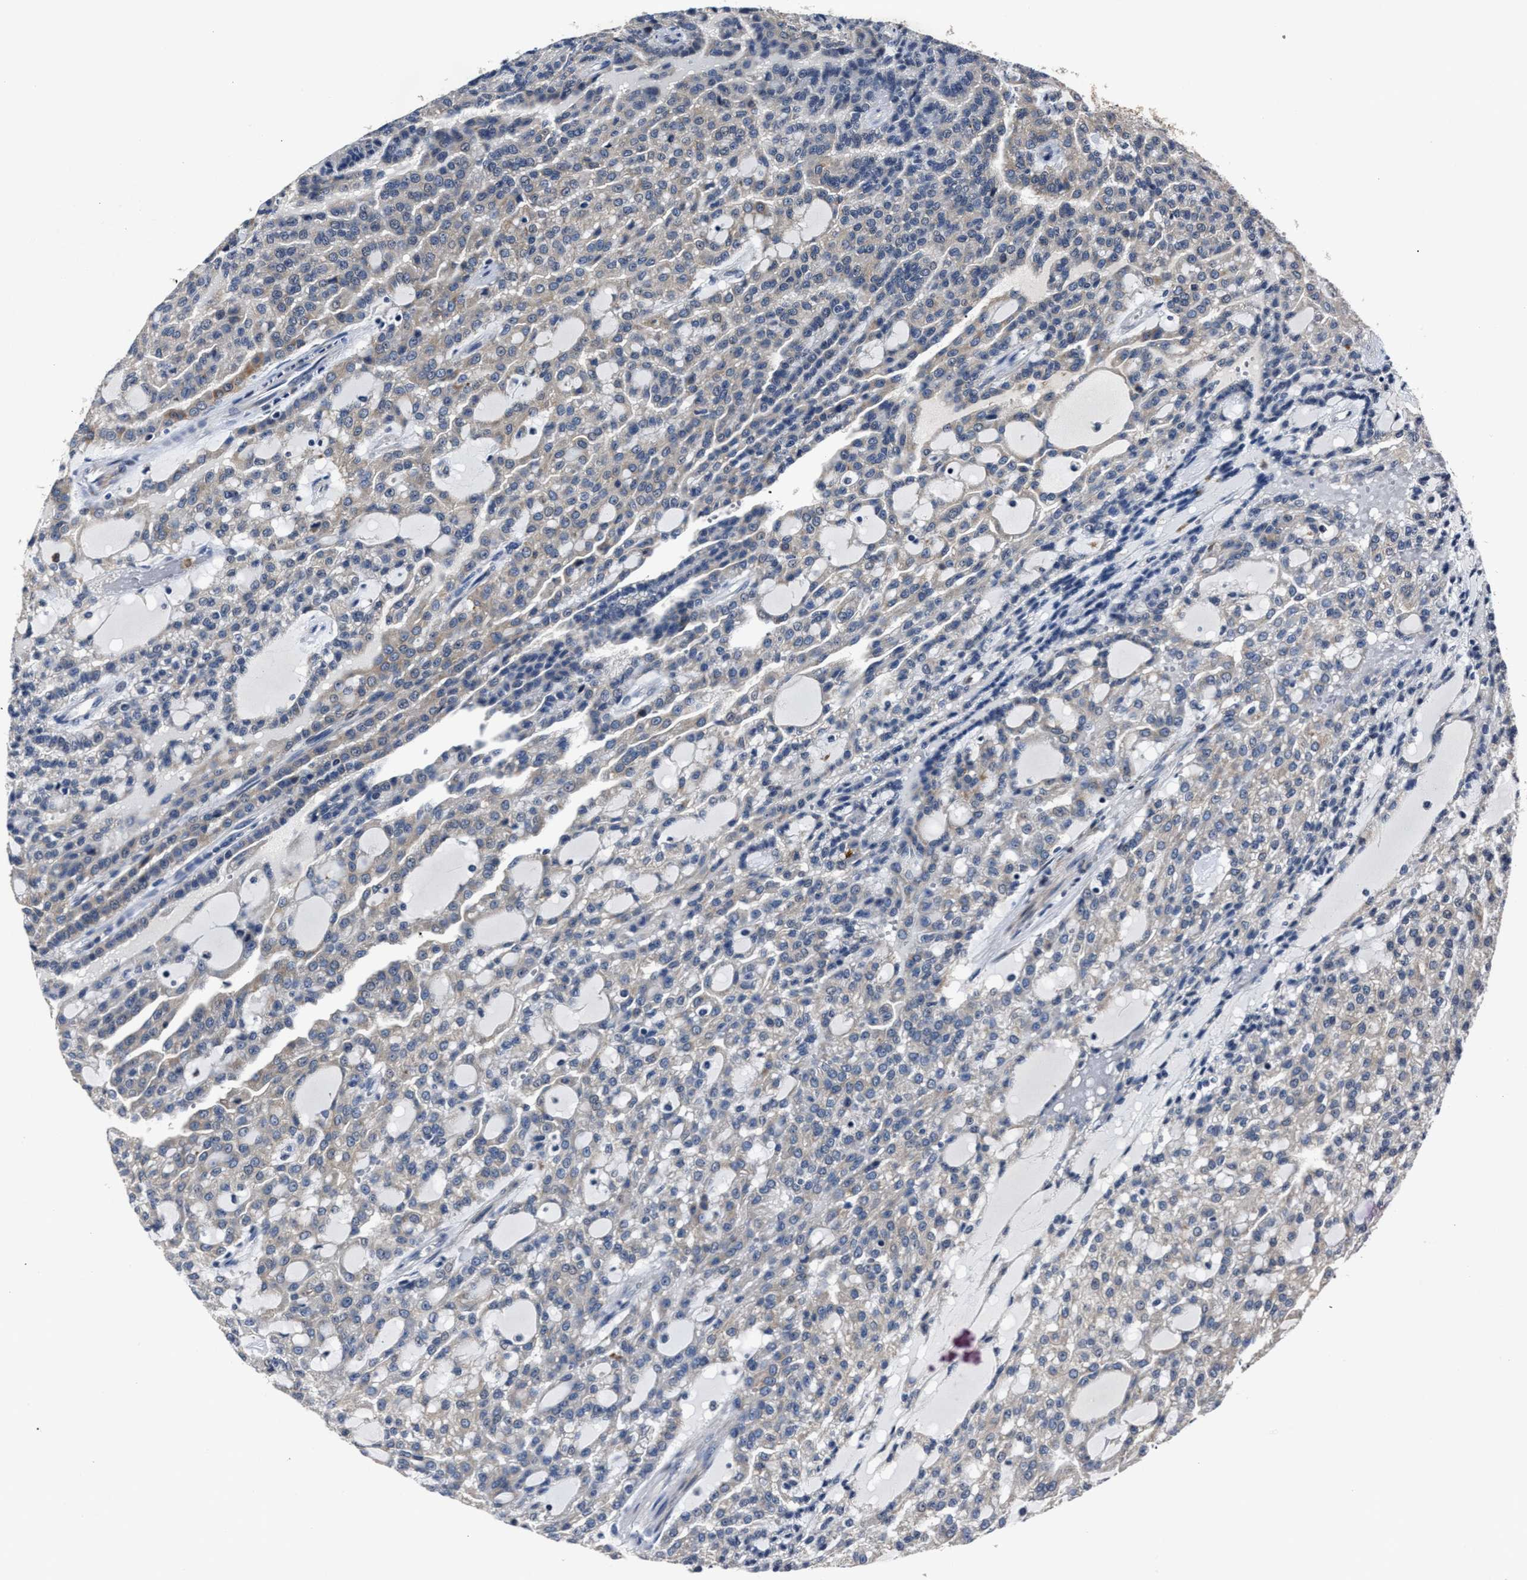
{"staining": {"intensity": "weak", "quantity": "<25%", "location": "cytoplasmic/membranous"}, "tissue": "renal cancer", "cell_type": "Tumor cells", "image_type": "cancer", "snomed": [{"axis": "morphology", "description": "Adenocarcinoma, NOS"}, {"axis": "topography", "description": "Kidney"}], "caption": "An IHC histopathology image of renal cancer (adenocarcinoma) is shown. There is no staining in tumor cells of renal cancer (adenocarcinoma).", "gene": "RSBN1L", "patient": {"sex": "male", "age": 63}}